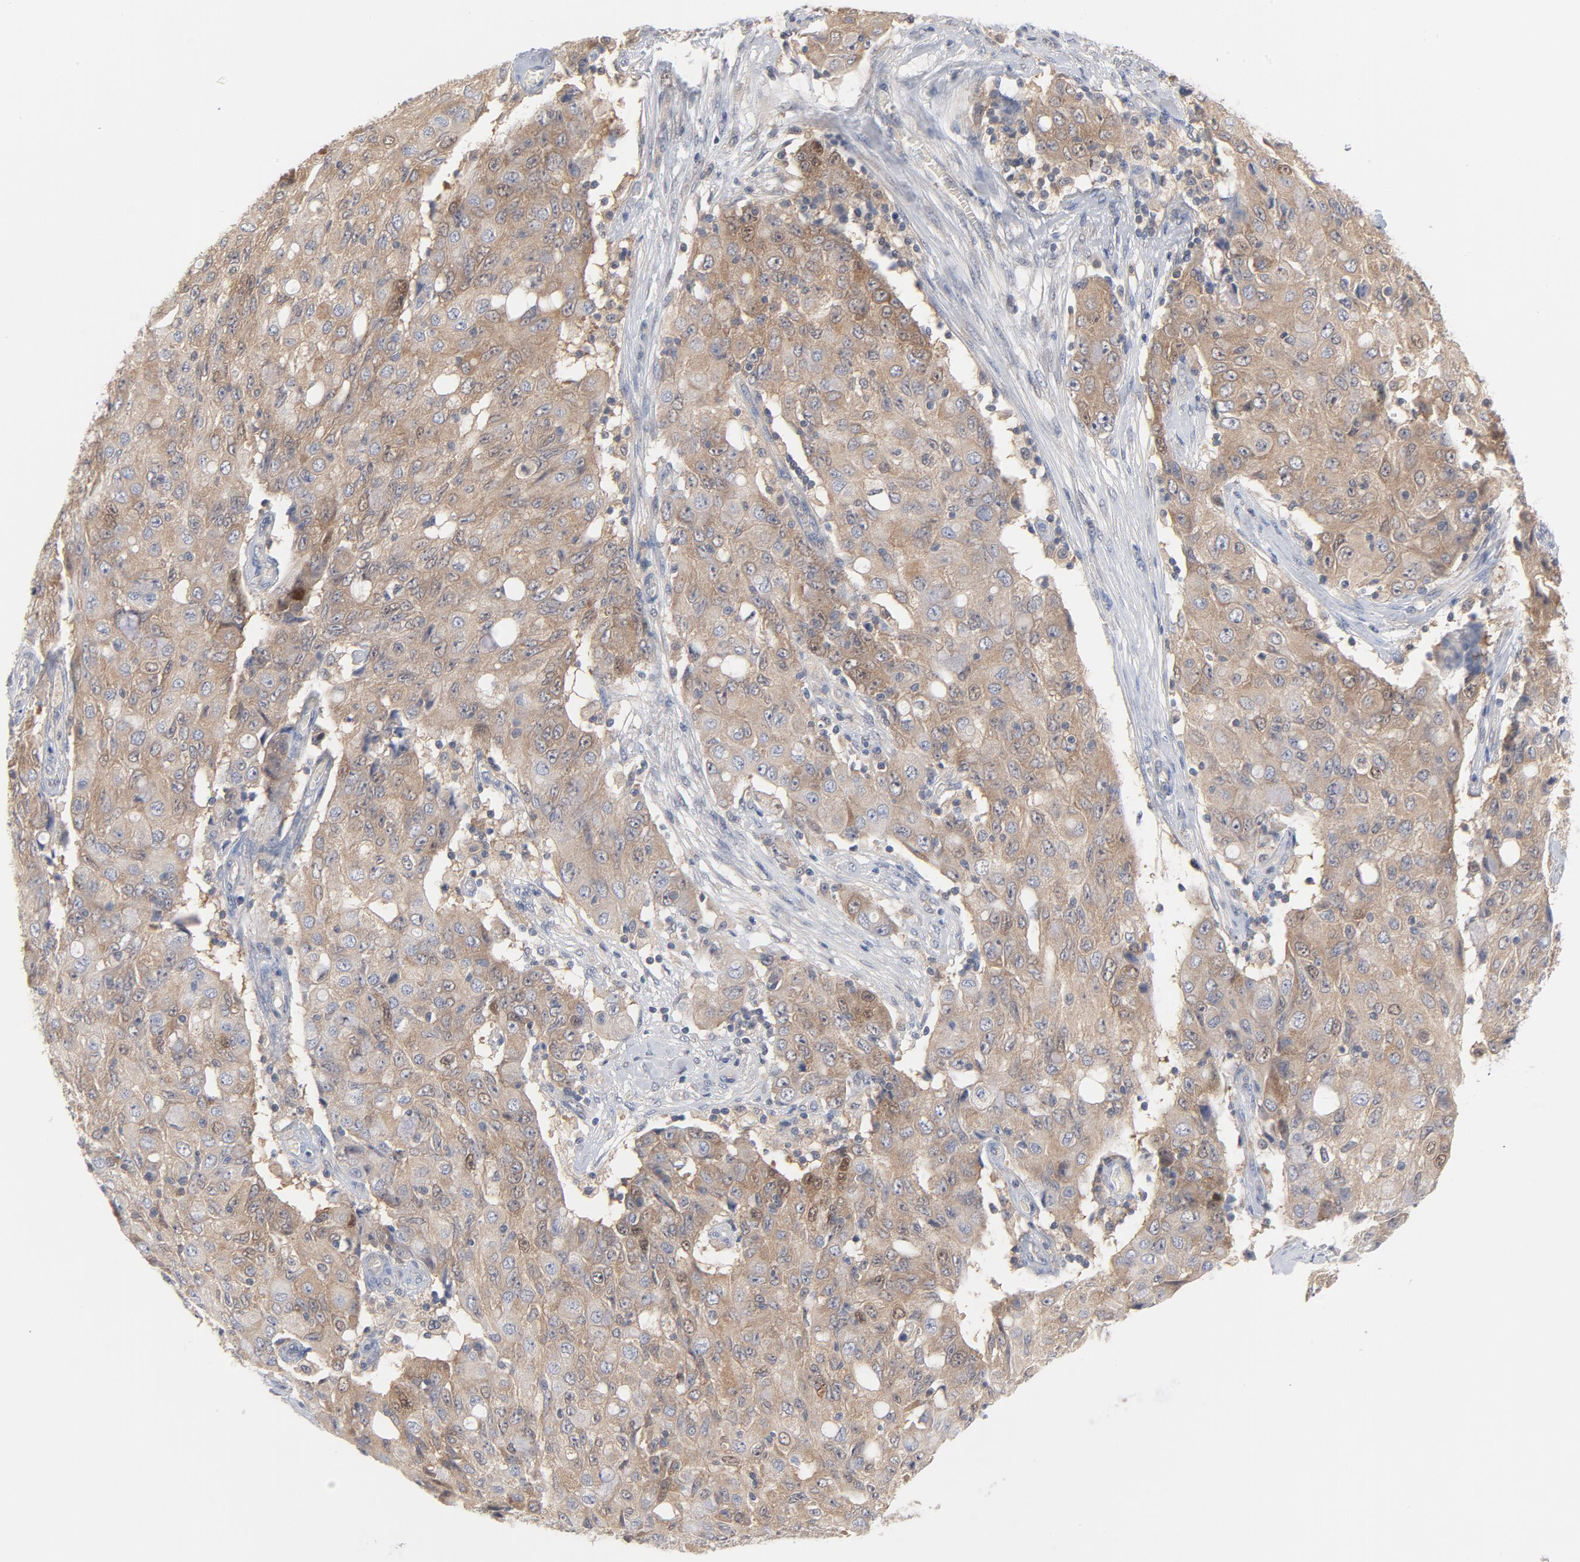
{"staining": {"intensity": "moderate", "quantity": "25%-75%", "location": "cytoplasmic/membranous"}, "tissue": "ovarian cancer", "cell_type": "Tumor cells", "image_type": "cancer", "snomed": [{"axis": "morphology", "description": "Carcinoma, endometroid"}, {"axis": "topography", "description": "Ovary"}], "caption": "IHC image of neoplastic tissue: human ovarian cancer stained using IHC displays medium levels of moderate protein expression localized specifically in the cytoplasmic/membranous of tumor cells, appearing as a cytoplasmic/membranous brown color.", "gene": "UBL4A", "patient": {"sex": "female", "age": 42}}